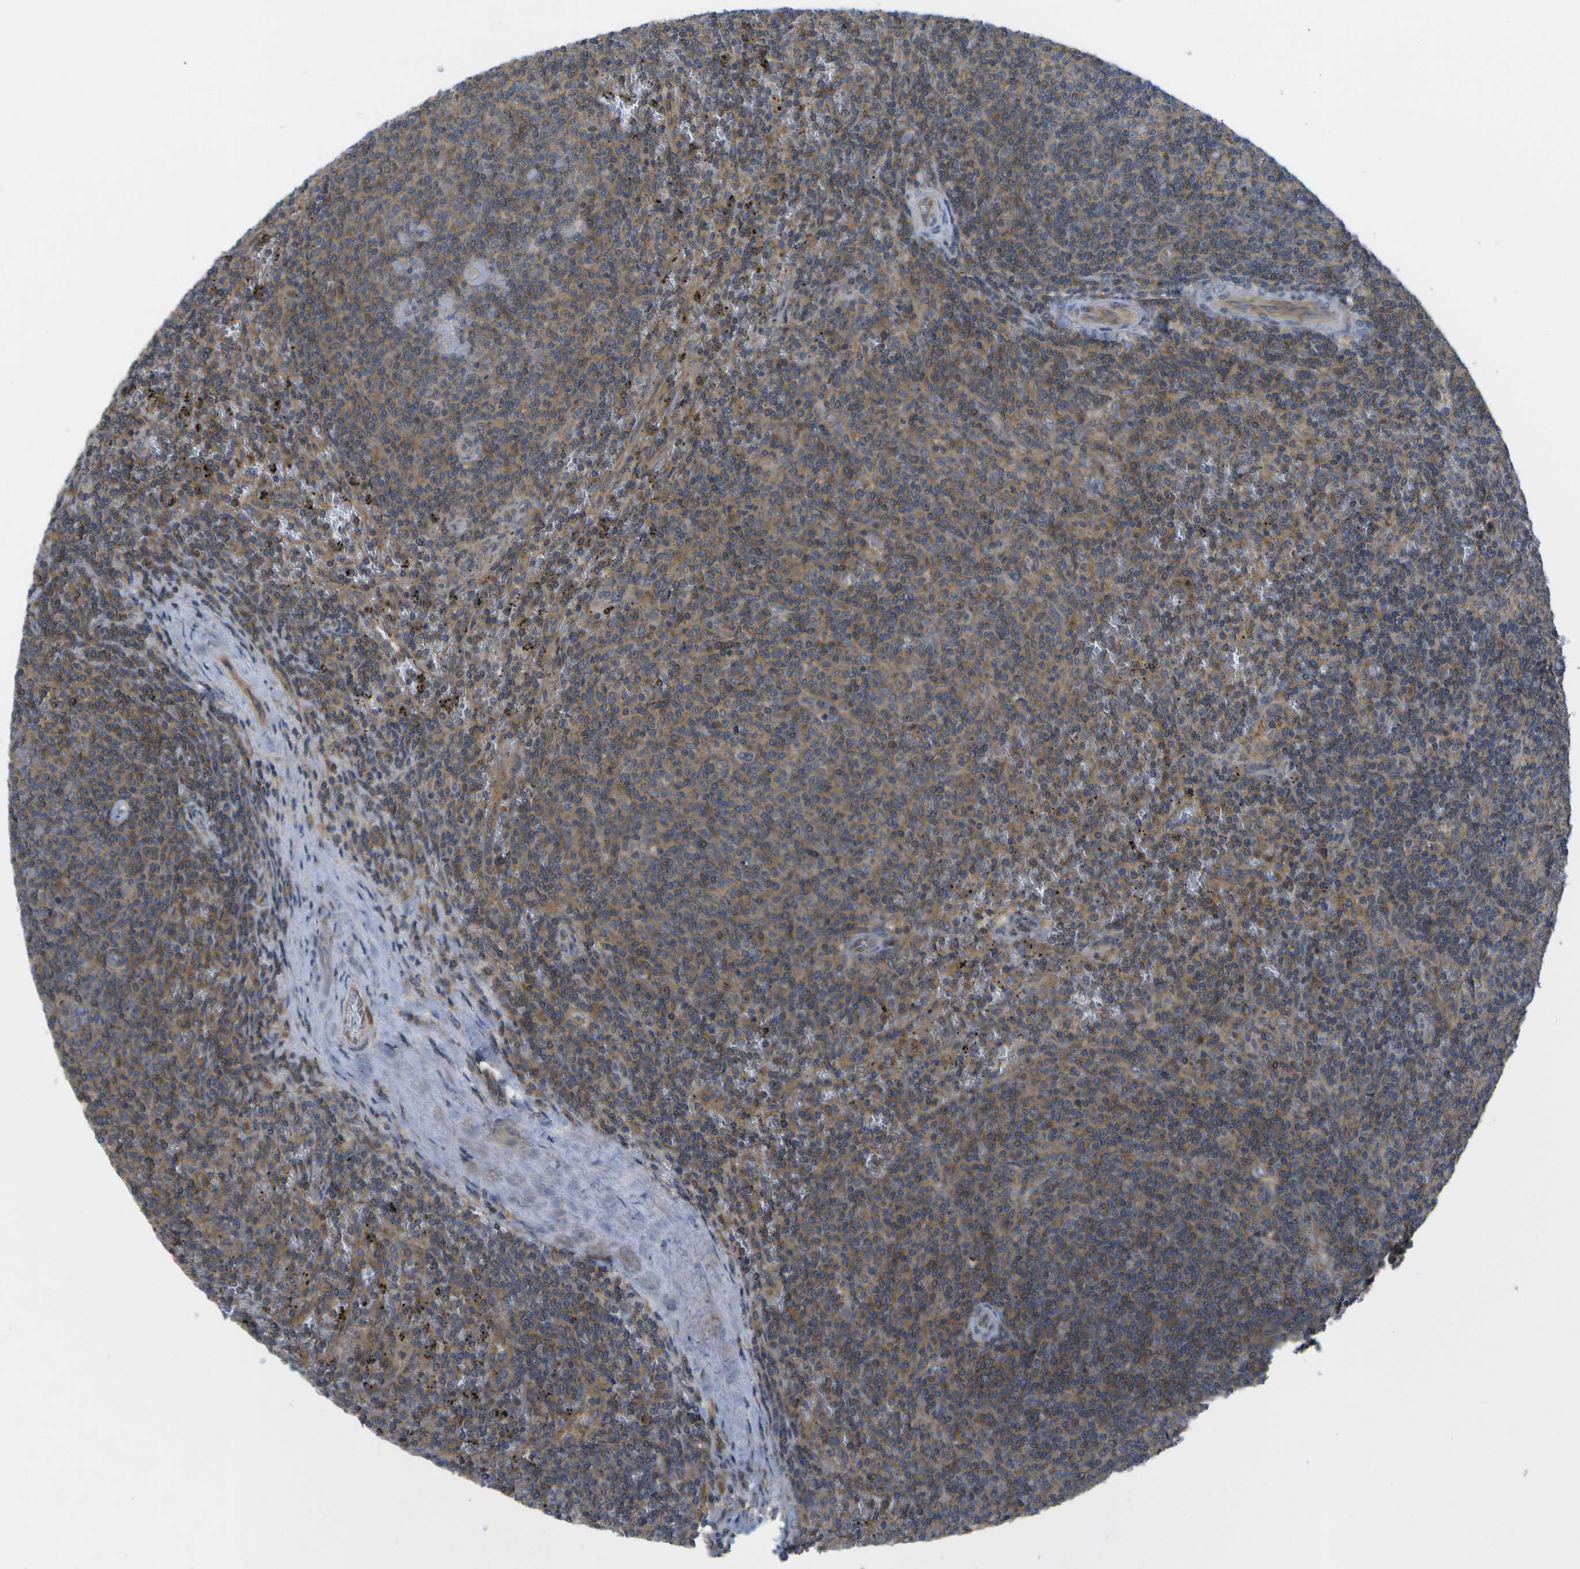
{"staining": {"intensity": "moderate", "quantity": ">75%", "location": "cytoplasmic/membranous"}, "tissue": "lymphoma", "cell_type": "Tumor cells", "image_type": "cancer", "snomed": [{"axis": "morphology", "description": "Malignant lymphoma, non-Hodgkin's type, Low grade"}, {"axis": "topography", "description": "Spleen"}], "caption": "A medium amount of moderate cytoplasmic/membranous staining is identified in approximately >75% of tumor cells in malignant lymphoma, non-Hodgkin's type (low-grade) tissue. (DAB IHC, brown staining for protein, blue staining for nuclei).", "gene": "DPM3", "patient": {"sex": "female", "age": 50}}